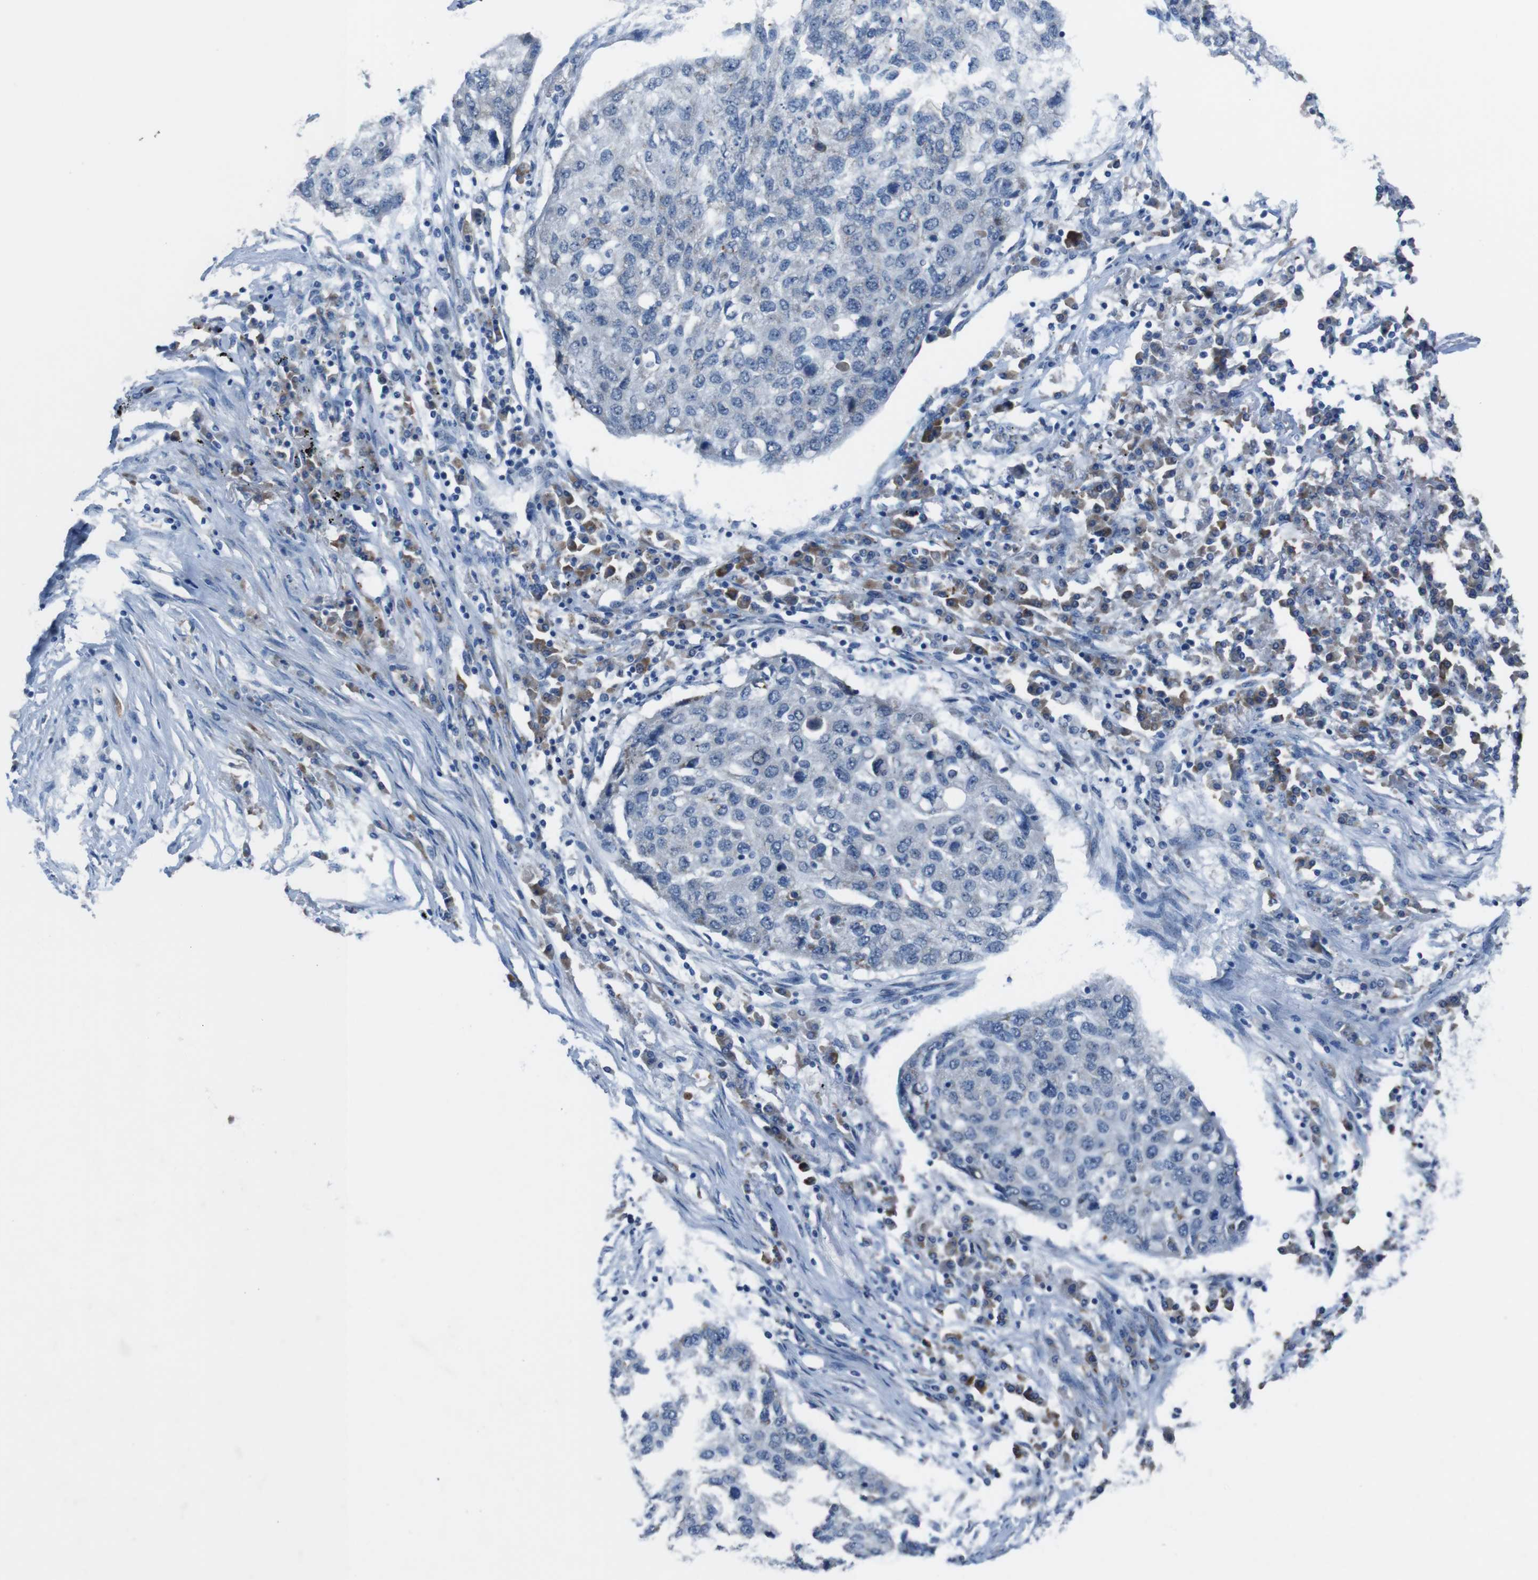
{"staining": {"intensity": "negative", "quantity": "none", "location": "none"}, "tissue": "lung cancer", "cell_type": "Tumor cells", "image_type": "cancer", "snomed": [{"axis": "morphology", "description": "Squamous cell carcinoma, NOS"}, {"axis": "topography", "description": "Lung"}], "caption": "This is an IHC photomicrograph of human squamous cell carcinoma (lung). There is no staining in tumor cells.", "gene": "CDH22", "patient": {"sex": "female", "age": 63}}